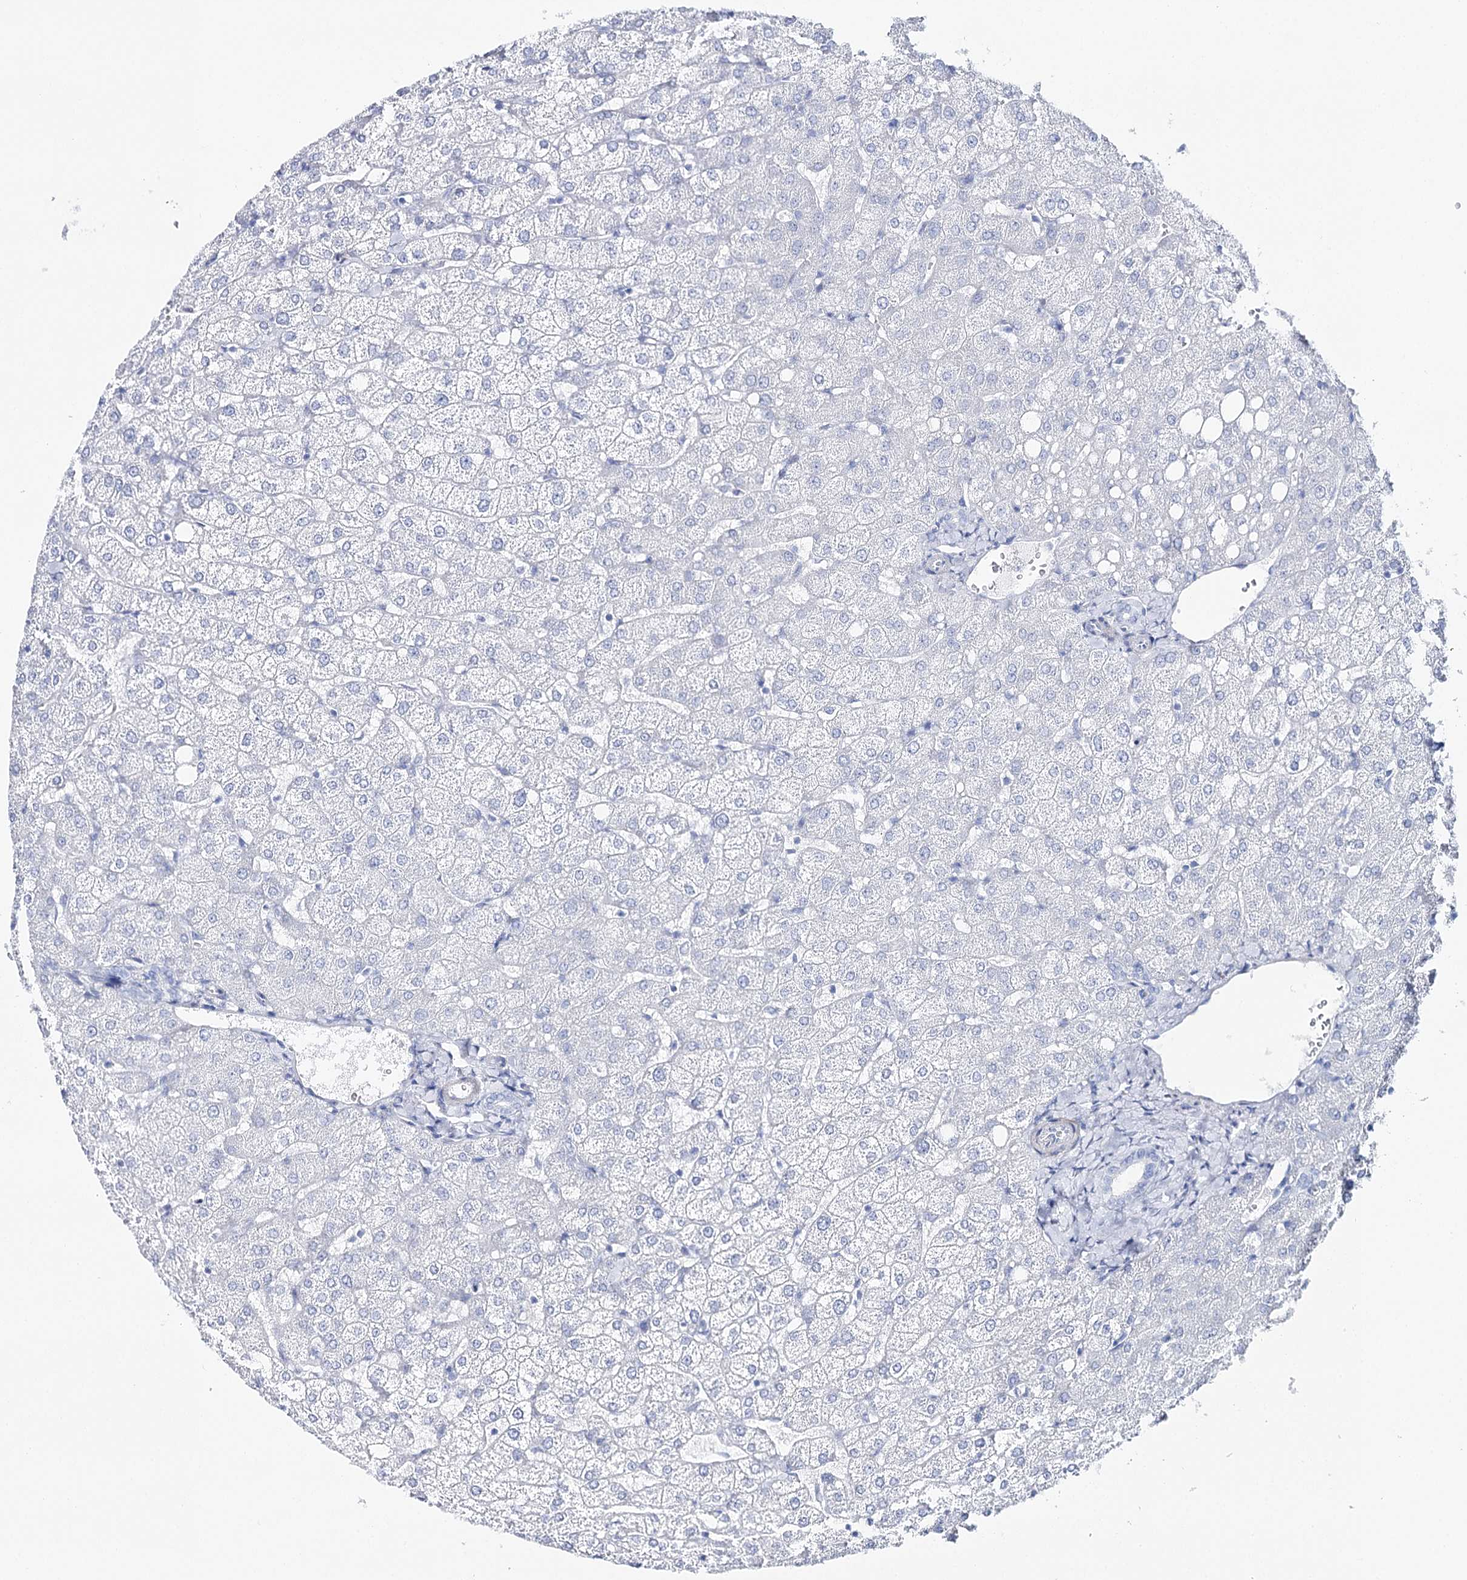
{"staining": {"intensity": "negative", "quantity": "none", "location": "none"}, "tissue": "liver", "cell_type": "Cholangiocytes", "image_type": "normal", "snomed": [{"axis": "morphology", "description": "Normal tissue, NOS"}, {"axis": "topography", "description": "Liver"}], "caption": "An immunohistochemistry histopathology image of benign liver is shown. There is no staining in cholangiocytes of liver. (DAB IHC visualized using brightfield microscopy, high magnification).", "gene": "CSN3", "patient": {"sex": "female", "age": 54}}